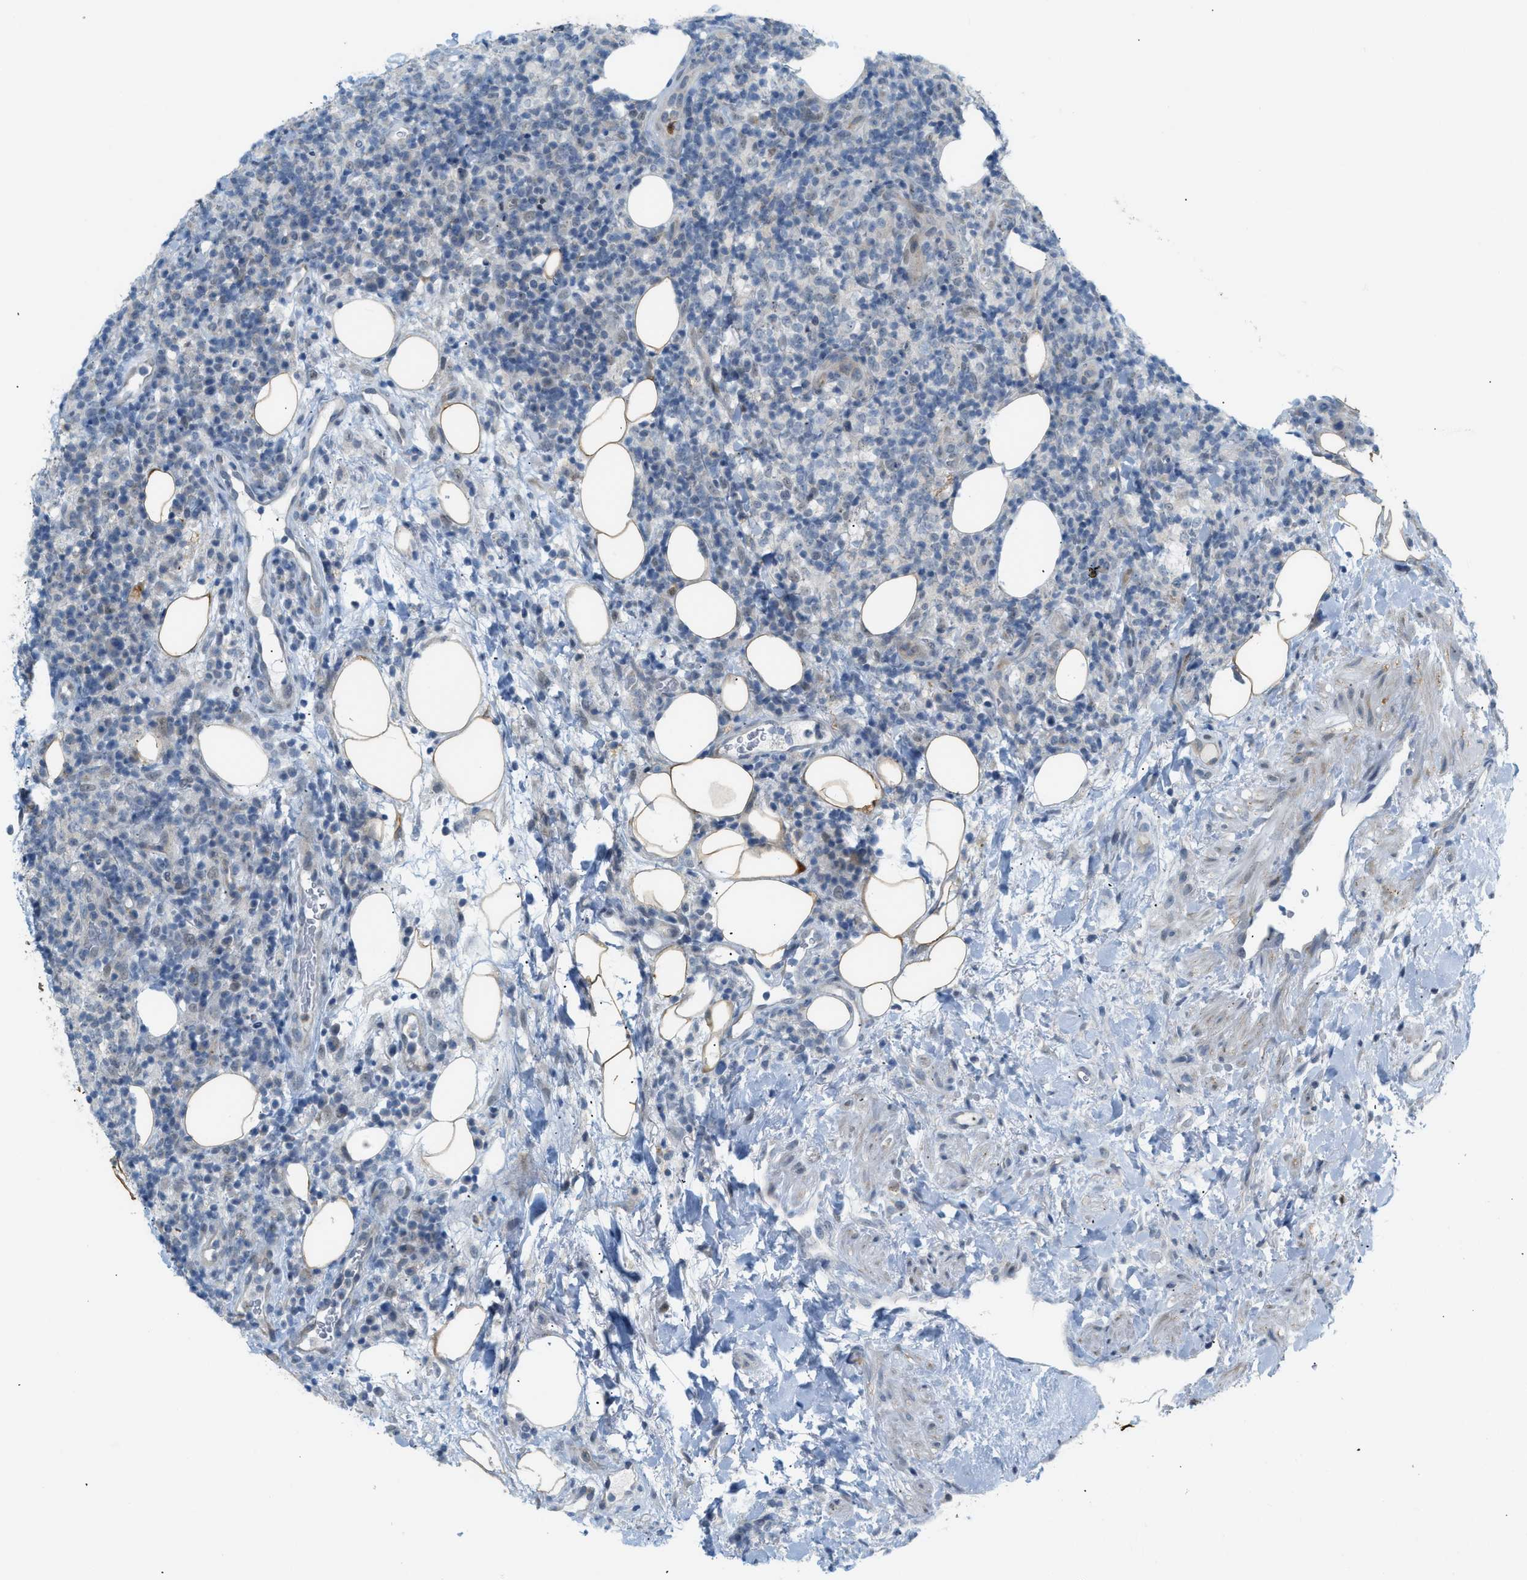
{"staining": {"intensity": "negative", "quantity": "none", "location": "none"}, "tissue": "lymphoma", "cell_type": "Tumor cells", "image_type": "cancer", "snomed": [{"axis": "morphology", "description": "Malignant lymphoma, non-Hodgkin's type, High grade"}, {"axis": "topography", "description": "Lymph node"}], "caption": "Tumor cells are negative for brown protein staining in malignant lymphoma, non-Hodgkin's type (high-grade).", "gene": "ZNF408", "patient": {"sex": "female", "age": 76}}